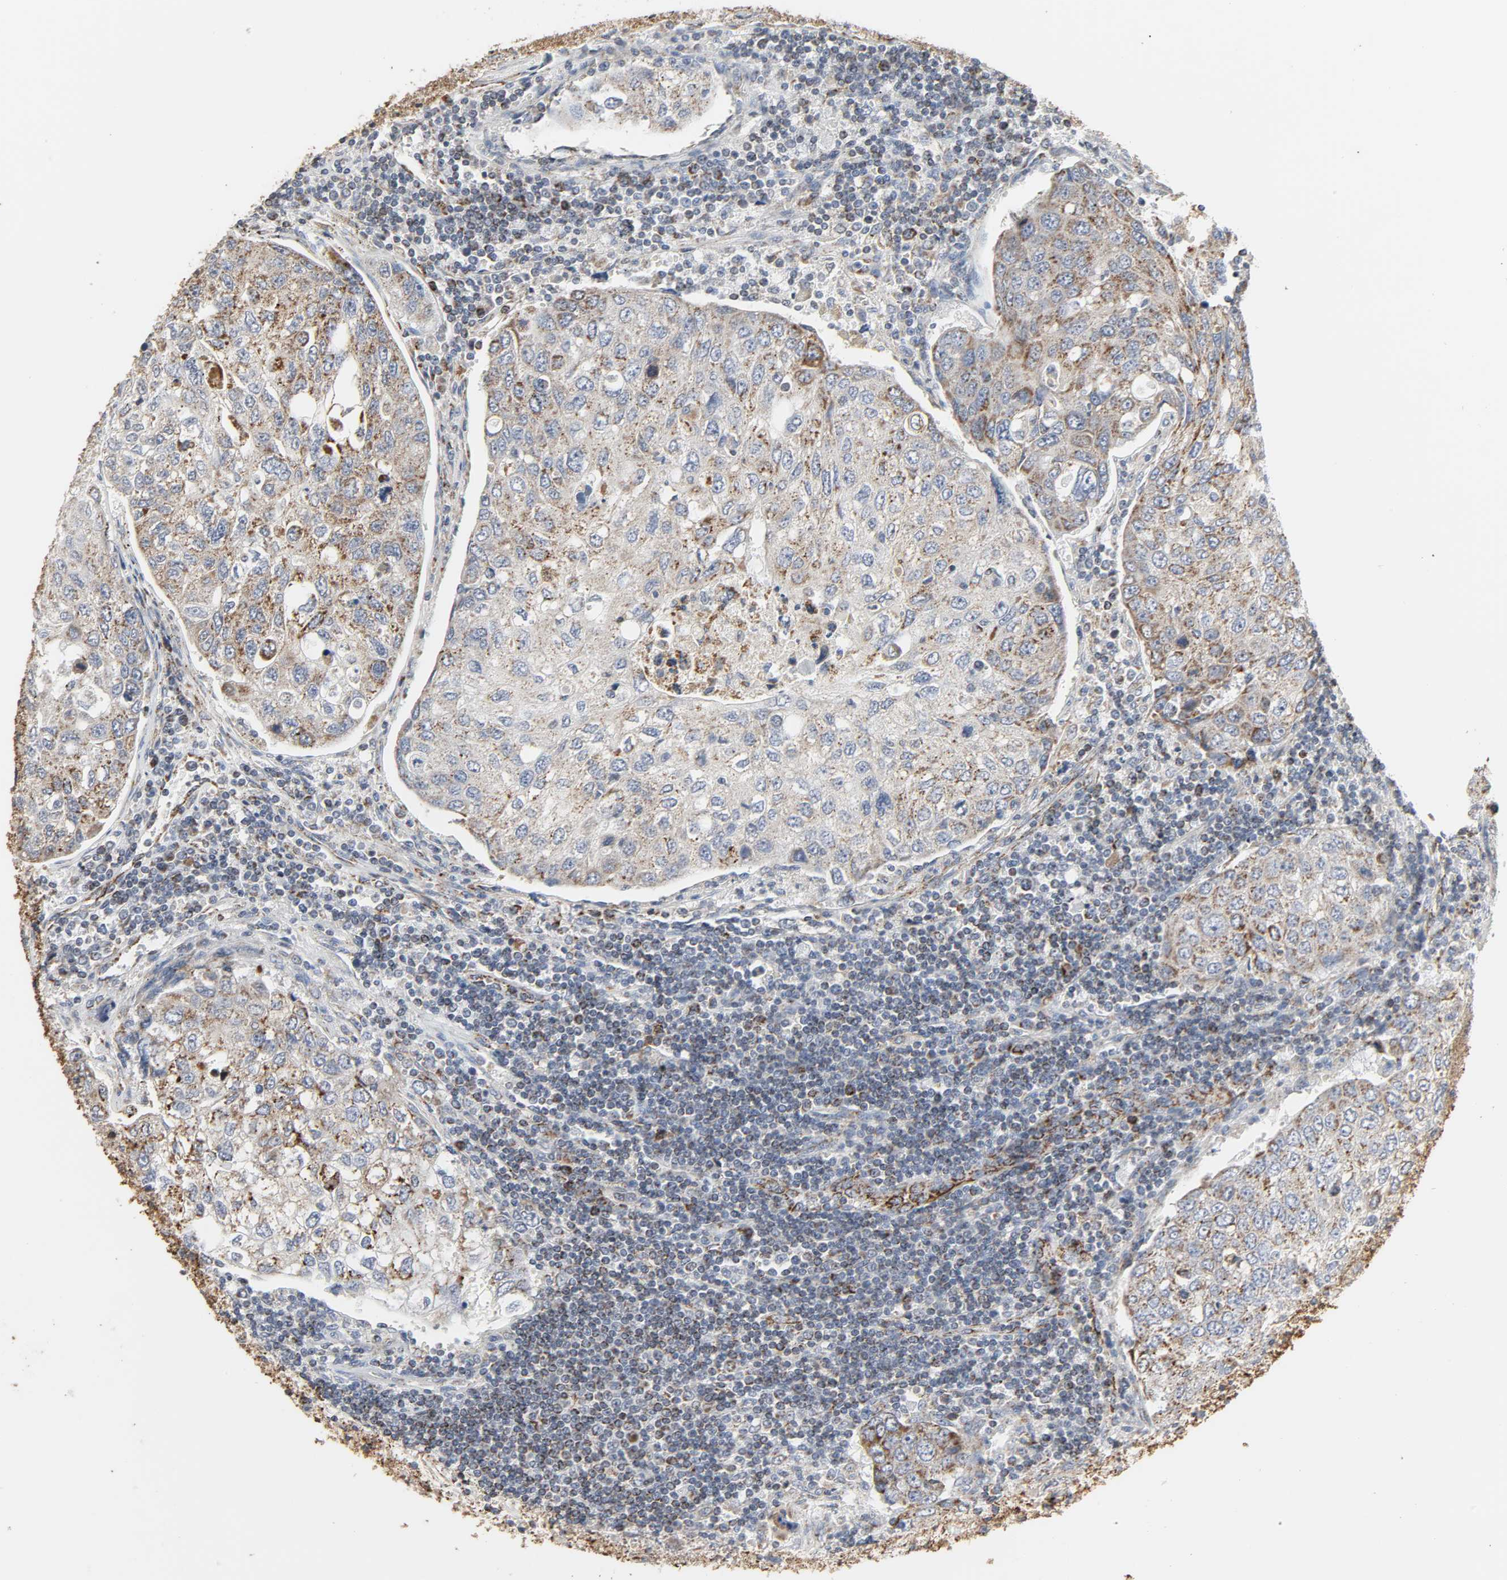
{"staining": {"intensity": "moderate", "quantity": "25%-75%", "location": "cytoplasmic/membranous"}, "tissue": "urothelial cancer", "cell_type": "Tumor cells", "image_type": "cancer", "snomed": [{"axis": "morphology", "description": "Urothelial carcinoma, High grade"}, {"axis": "topography", "description": "Lymph node"}, {"axis": "topography", "description": "Urinary bladder"}], "caption": "Tumor cells display moderate cytoplasmic/membranous positivity in approximately 25%-75% of cells in high-grade urothelial carcinoma. (Brightfield microscopy of DAB IHC at high magnification).", "gene": "ACAT1", "patient": {"sex": "male", "age": 51}}